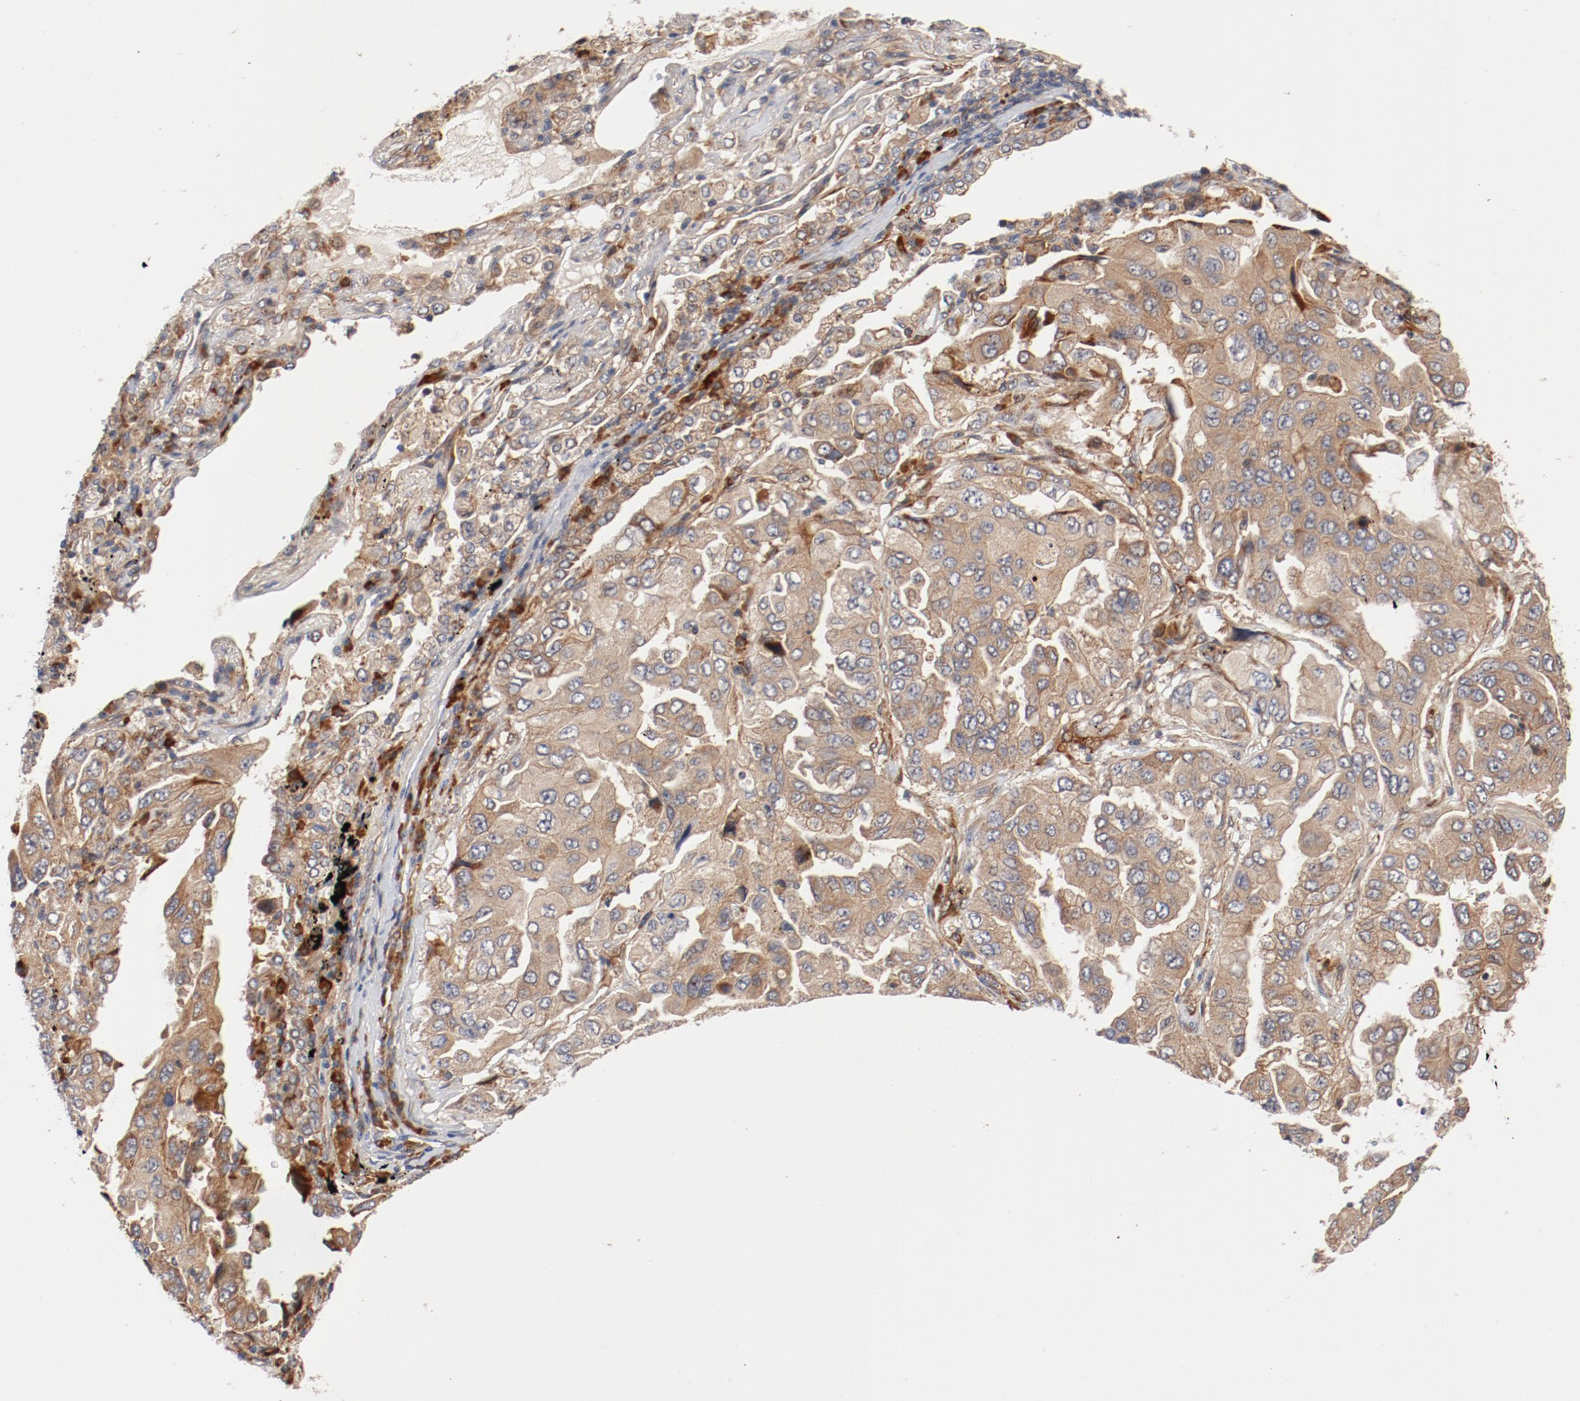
{"staining": {"intensity": "moderate", "quantity": ">75%", "location": "cytoplasmic/membranous"}, "tissue": "lung cancer", "cell_type": "Tumor cells", "image_type": "cancer", "snomed": [{"axis": "morphology", "description": "Adenocarcinoma, NOS"}, {"axis": "topography", "description": "Lung"}], "caption": "The micrograph shows a brown stain indicating the presence of a protein in the cytoplasmic/membranous of tumor cells in adenocarcinoma (lung). The protein of interest is shown in brown color, while the nuclei are stained blue.", "gene": "PITPNM2", "patient": {"sex": "female", "age": 65}}